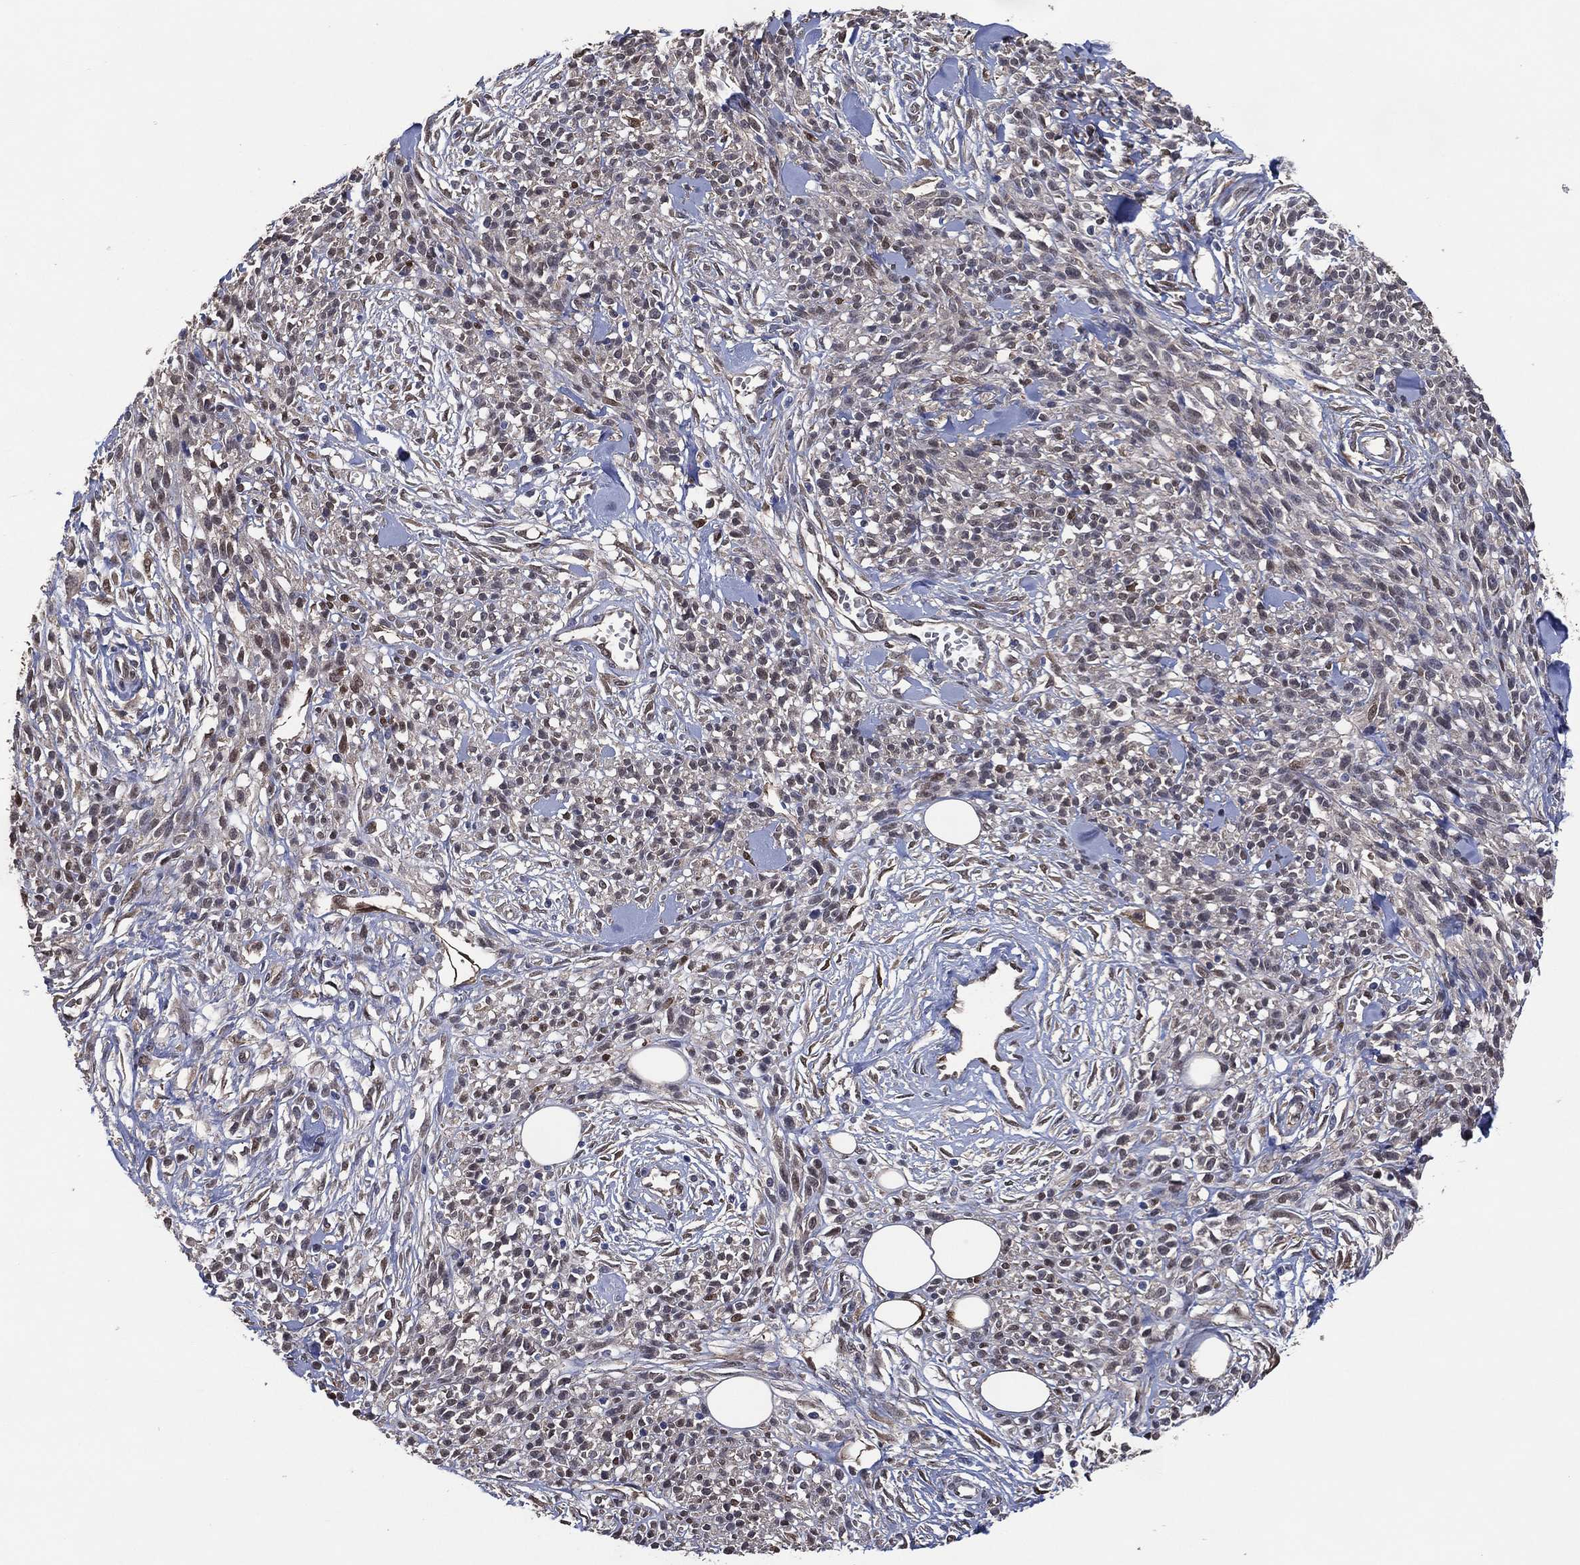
{"staining": {"intensity": "negative", "quantity": "none", "location": "none"}, "tissue": "melanoma", "cell_type": "Tumor cells", "image_type": "cancer", "snomed": [{"axis": "morphology", "description": "Malignant melanoma, NOS"}, {"axis": "topography", "description": "Skin"}, {"axis": "topography", "description": "Skin of trunk"}], "caption": "Immunohistochemistry micrograph of melanoma stained for a protein (brown), which displays no positivity in tumor cells. (Stains: DAB (3,3'-diaminobenzidine) immunohistochemistry (IHC) with hematoxylin counter stain, Microscopy: brightfield microscopy at high magnification).", "gene": "AK1", "patient": {"sex": "male", "age": 74}}